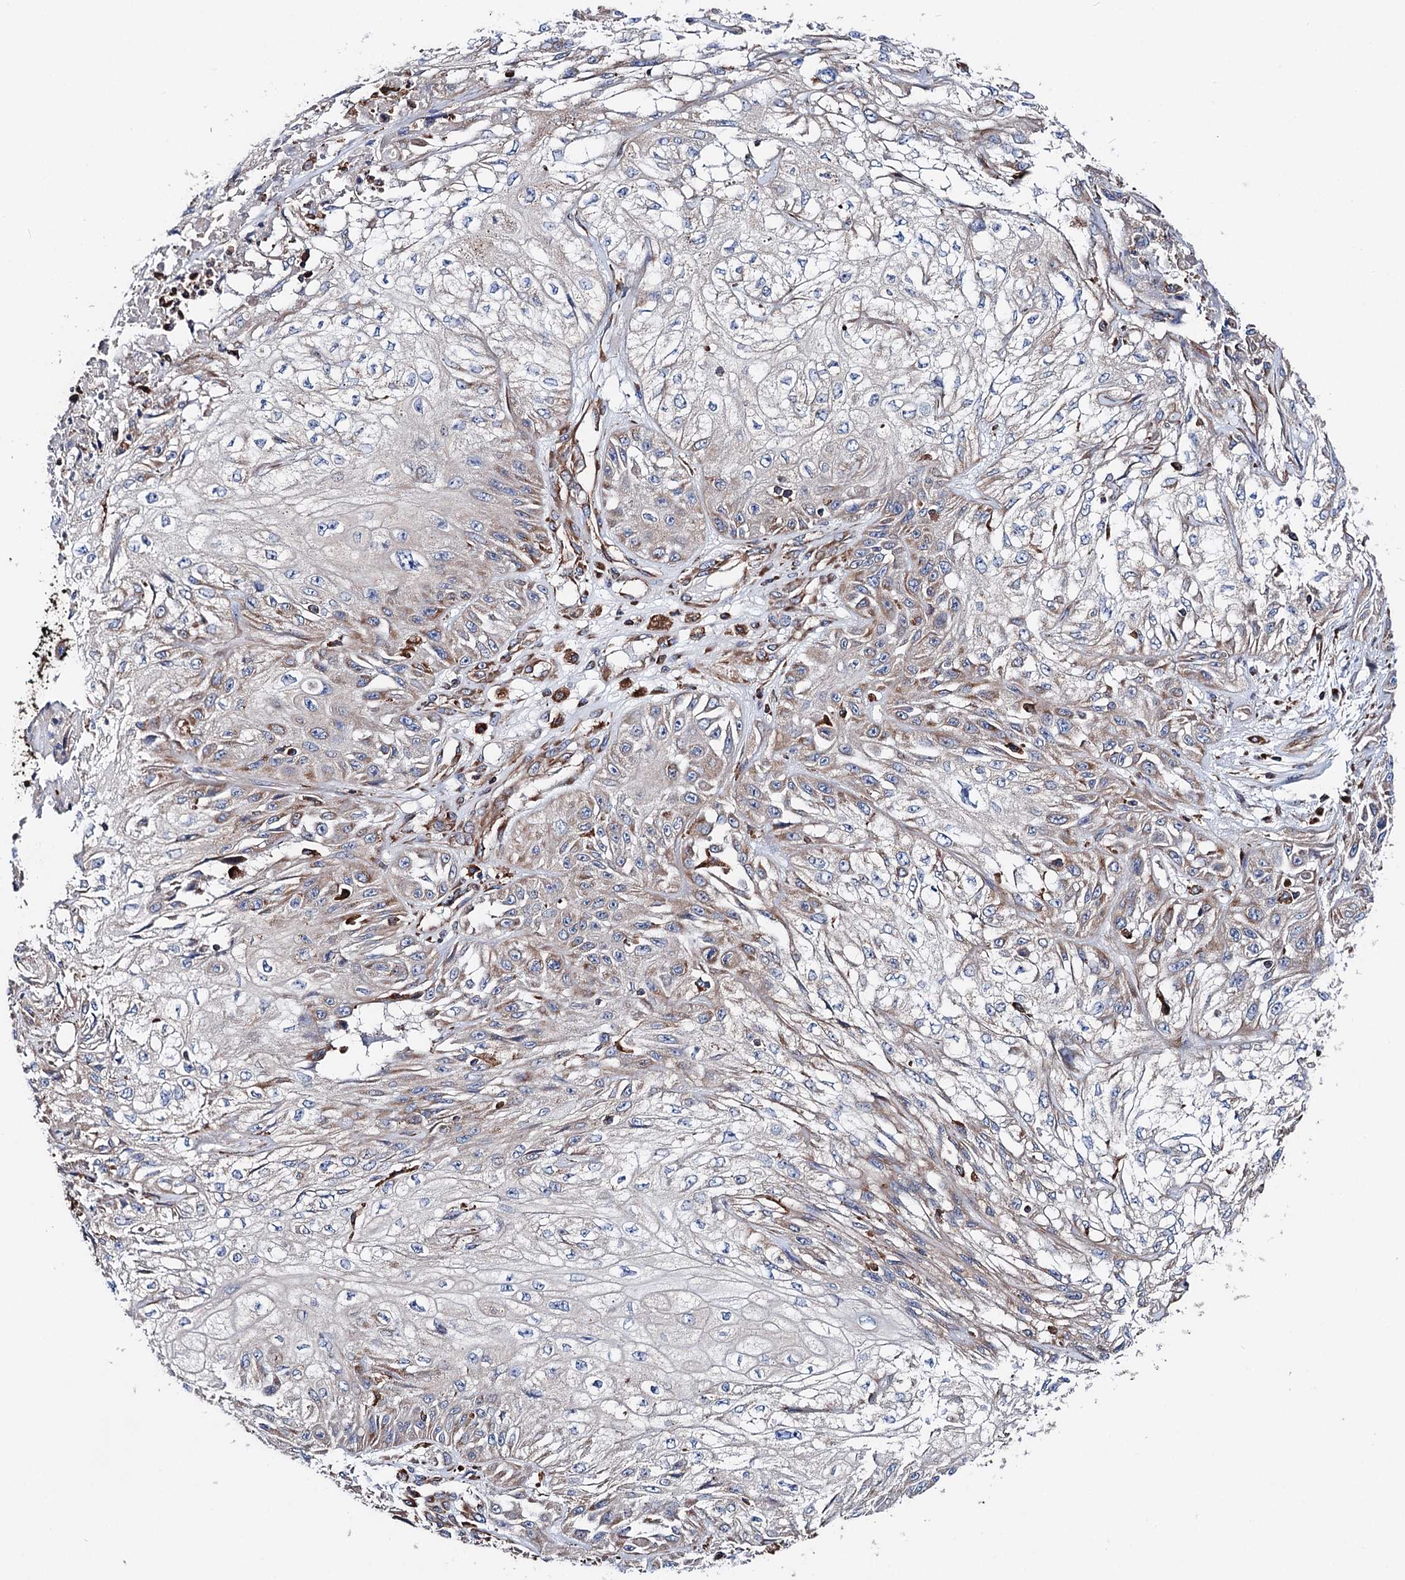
{"staining": {"intensity": "weak", "quantity": "<25%", "location": "cytoplasmic/membranous"}, "tissue": "skin cancer", "cell_type": "Tumor cells", "image_type": "cancer", "snomed": [{"axis": "morphology", "description": "Squamous cell carcinoma, NOS"}, {"axis": "morphology", "description": "Squamous cell carcinoma, metastatic, NOS"}, {"axis": "topography", "description": "Skin"}, {"axis": "topography", "description": "Lymph node"}], "caption": "The photomicrograph reveals no significant staining in tumor cells of skin squamous cell carcinoma.", "gene": "ERP29", "patient": {"sex": "male", "age": 75}}